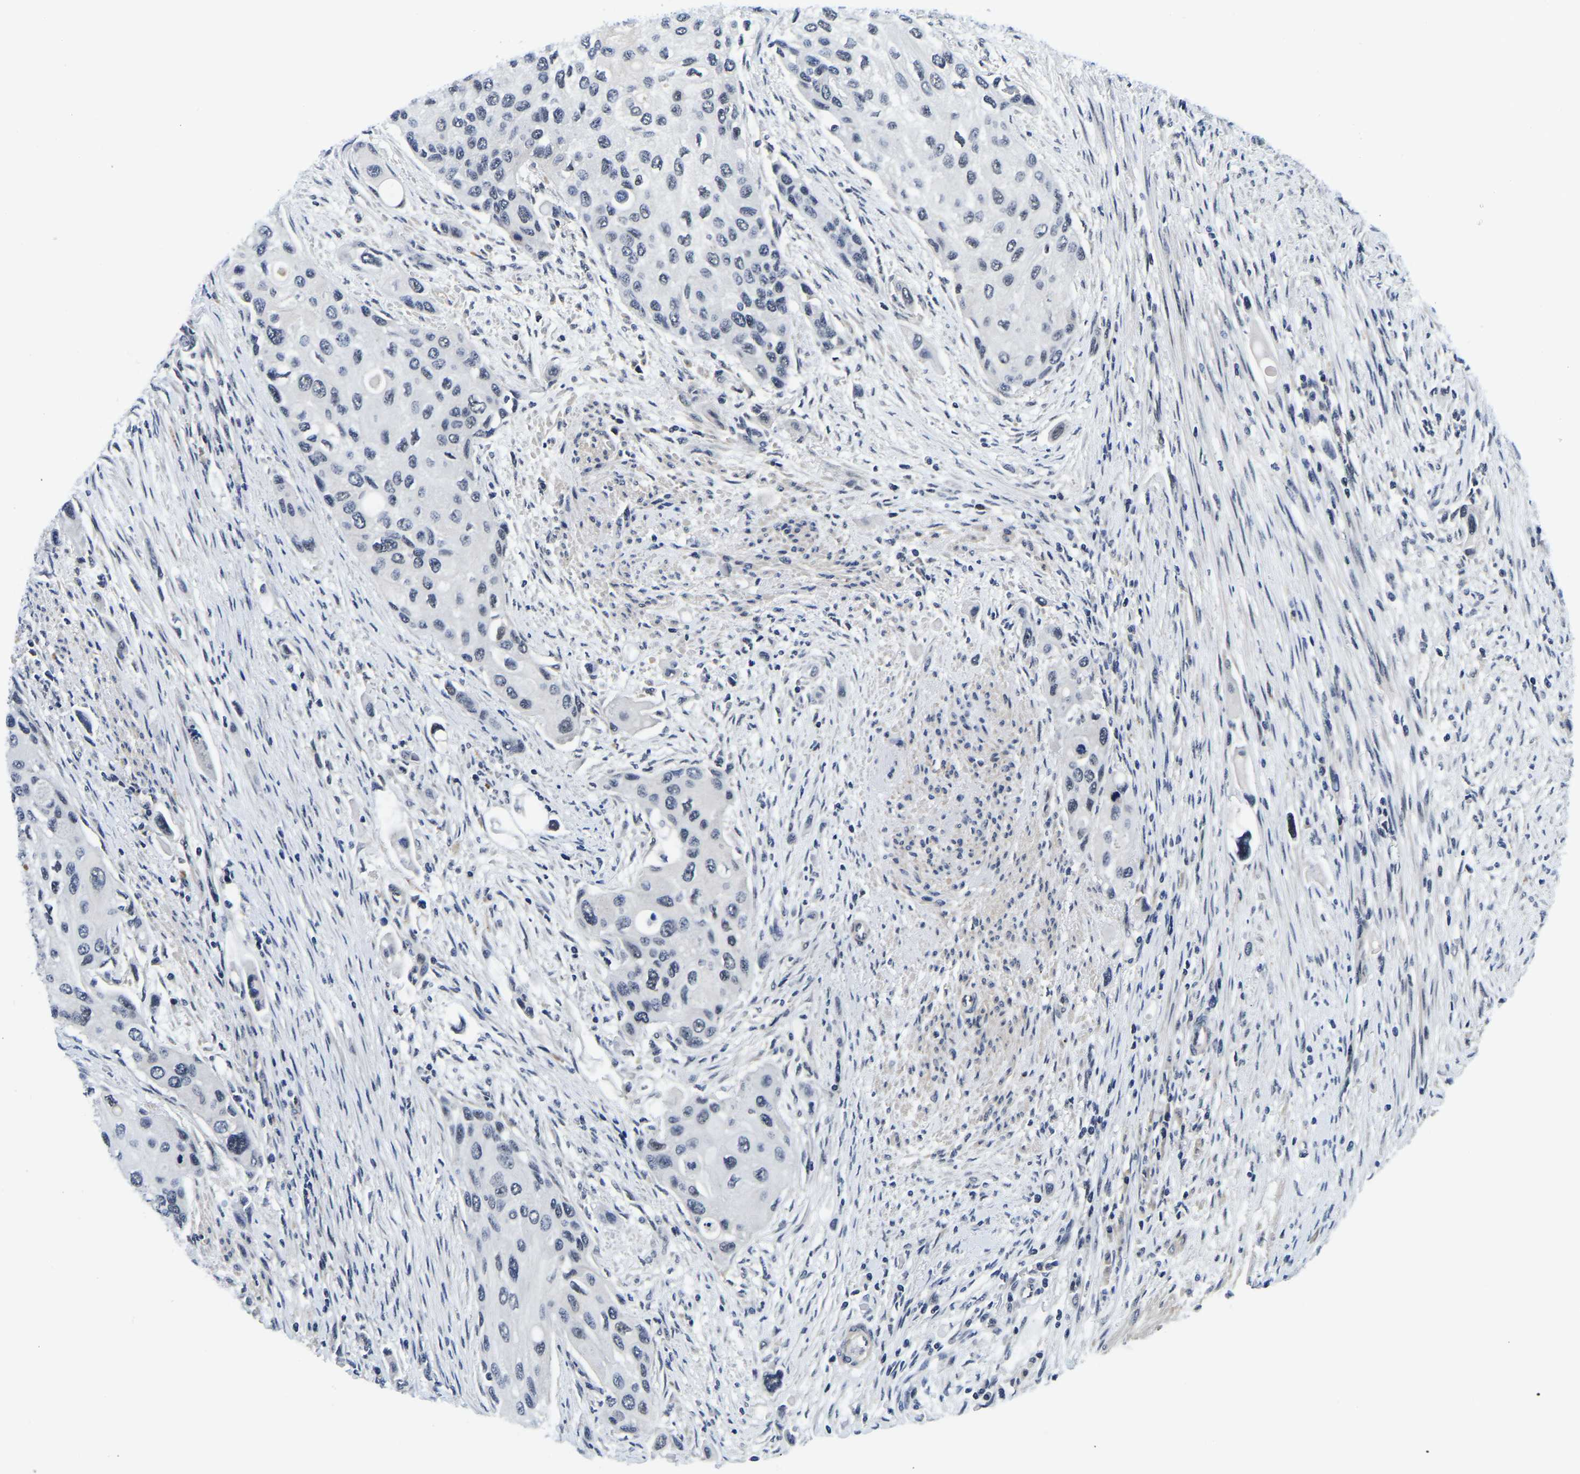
{"staining": {"intensity": "negative", "quantity": "none", "location": "none"}, "tissue": "urothelial cancer", "cell_type": "Tumor cells", "image_type": "cancer", "snomed": [{"axis": "morphology", "description": "Urothelial carcinoma, High grade"}, {"axis": "topography", "description": "Urinary bladder"}], "caption": "Human high-grade urothelial carcinoma stained for a protein using IHC shows no staining in tumor cells.", "gene": "POLDIP3", "patient": {"sex": "female", "age": 56}}